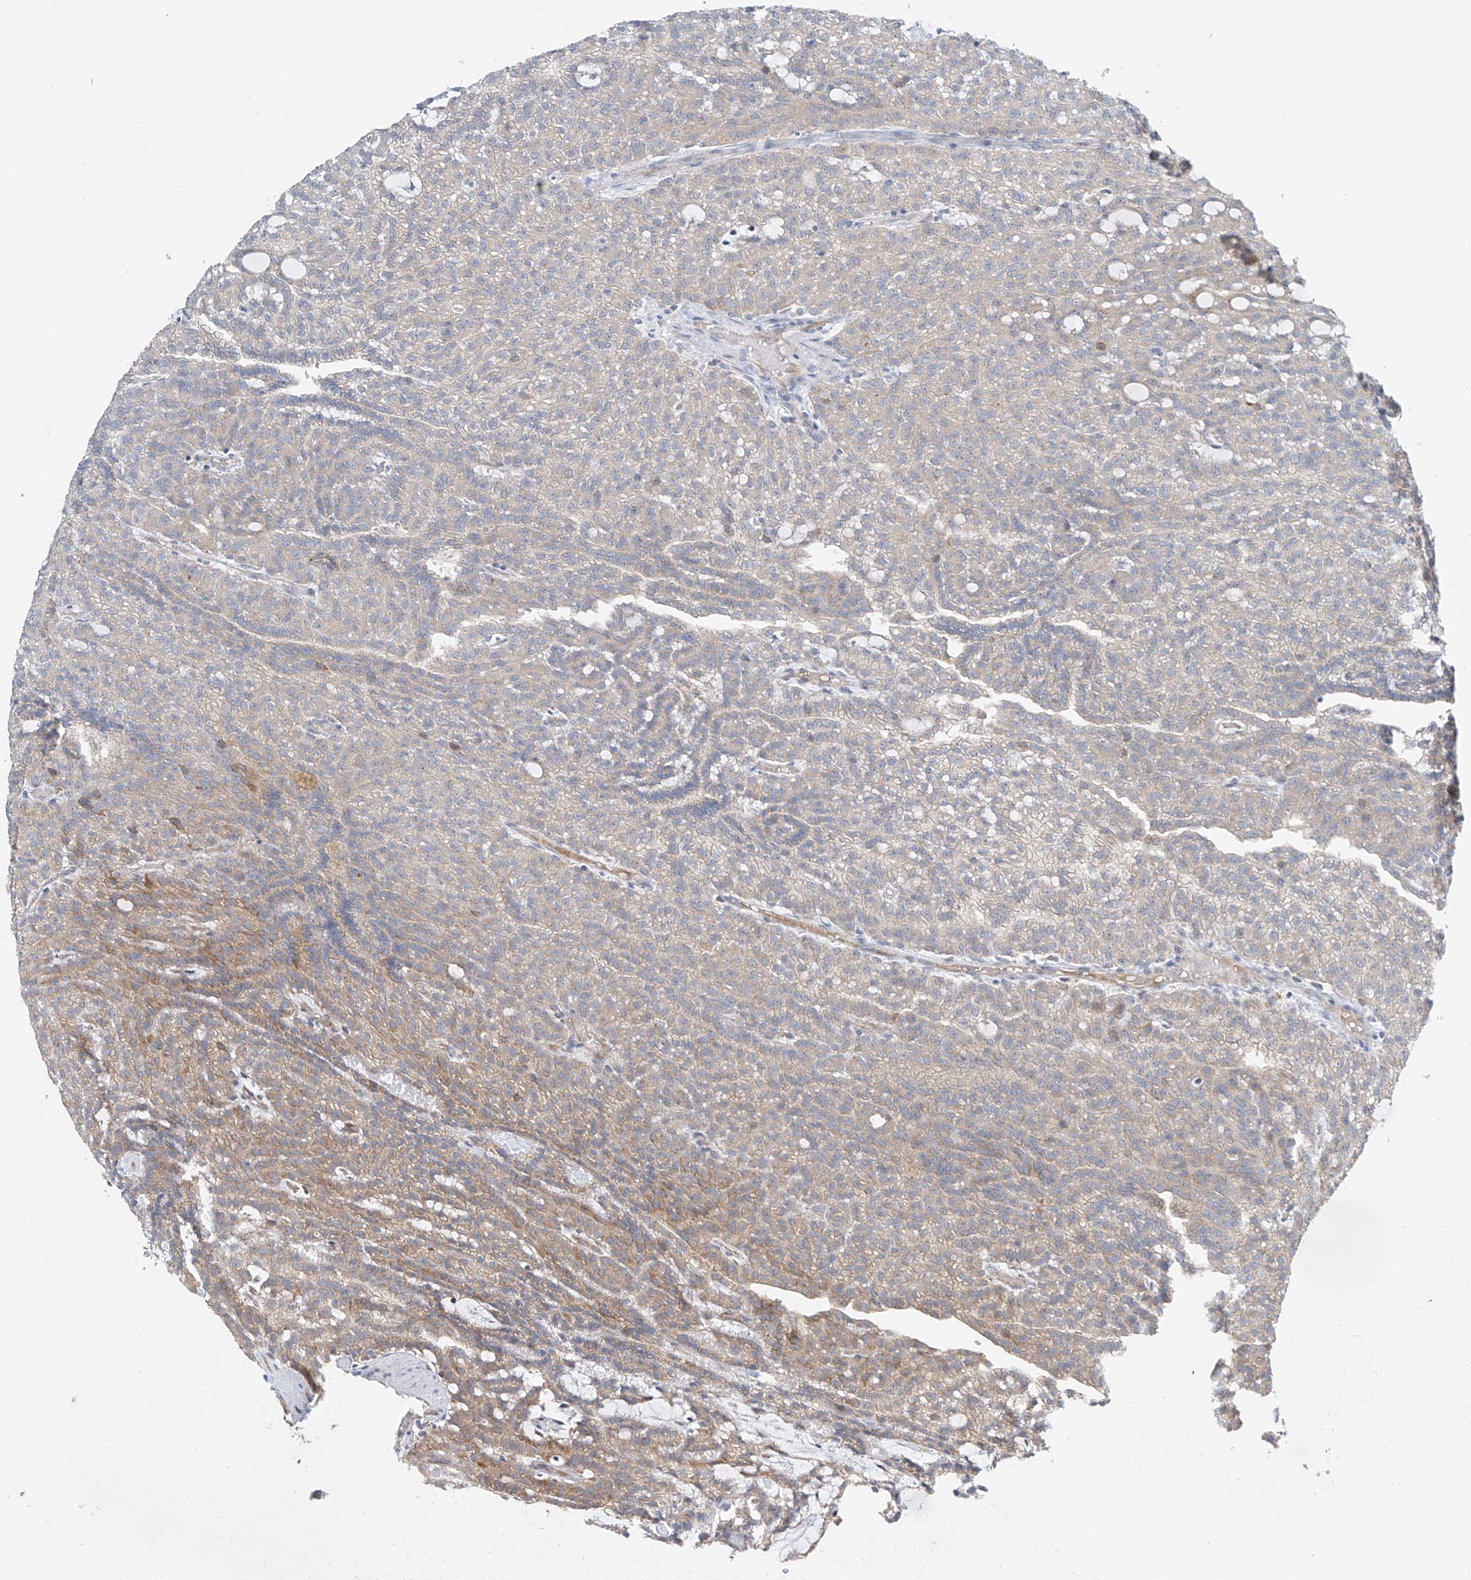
{"staining": {"intensity": "moderate", "quantity": "25%-75%", "location": "cytoplasmic/membranous"}, "tissue": "renal cancer", "cell_type": "Tumor cells", "image_type": "cancer", "snomed": [{"axis": "morphology", "description": "Adenocarcinoma, NOS"}, {"axis": "topography", "description": "Kidney"}], "caption": "Immunohistochemistry of human renal cancer reveals medium levels of moderate cytoplasmic/membranous positivity in approximately 25%-75% of tumor cells.", "gene": "CLDND1", "patient": {"sex": "male", "age": 63}}